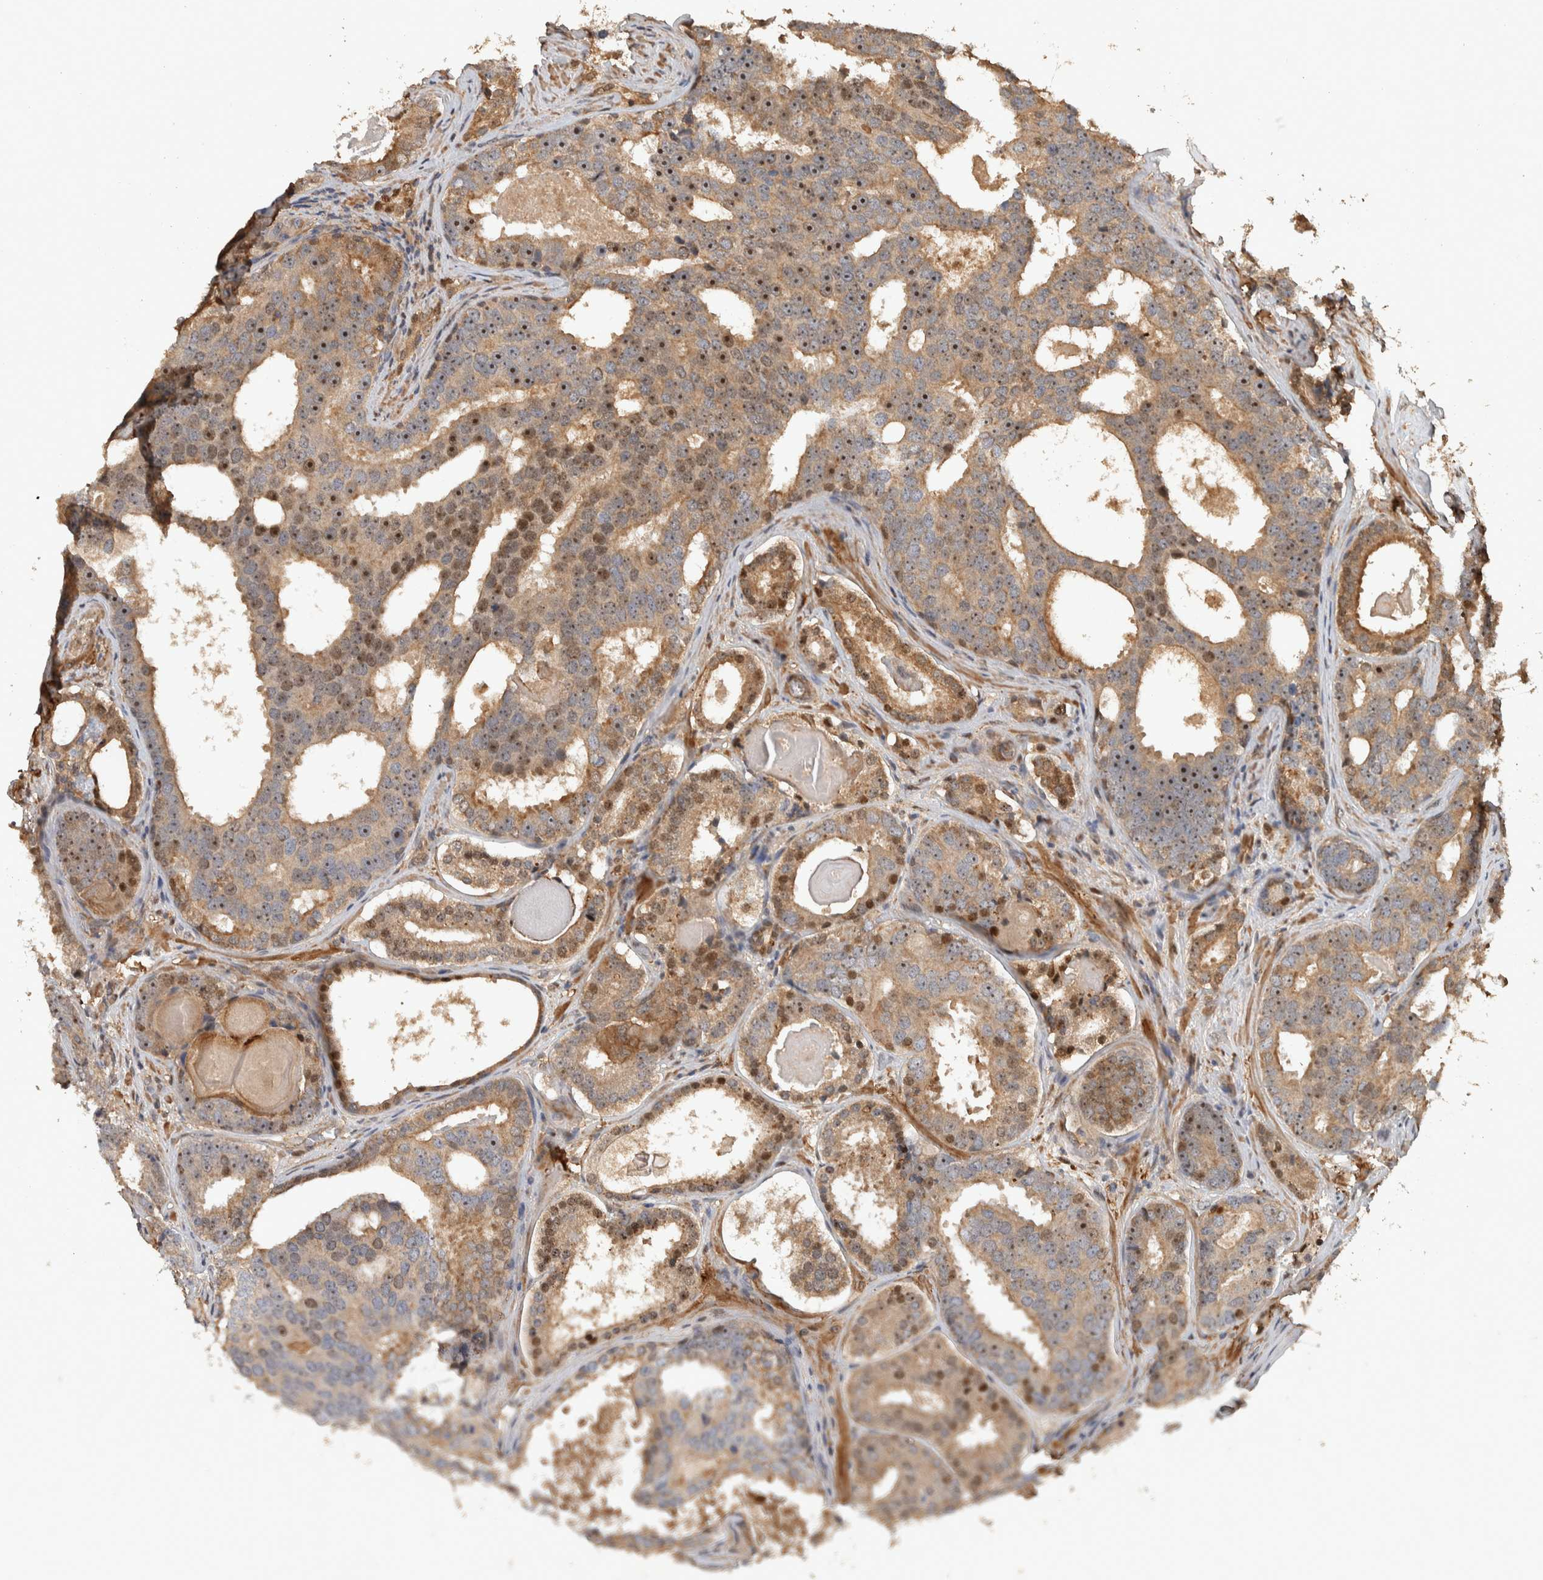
{"staining": {"intensity": "moderate", "quantity": ">75%", "location": "cytoplasmic/membranous,nuclear"}, "tissue": "prostate cancer", "cell_type": "Tumor cells", "image_type": "cancer", "snomed": [{"axis": "morphology", "description": "Adenocarcinoma, High grade"}, {"axis": "topography", "description": "Prostate"}], "caption": "High-power microscopy captured an IHC photomicrograph of high-grade adenocarcinoma (prostate), revealing moderate cytoplasmic/membranous and nuclear positivity in about >75% of tumor cells.", "gene": "SPHK1", "patient": {"sex": "male", "age": 60}}